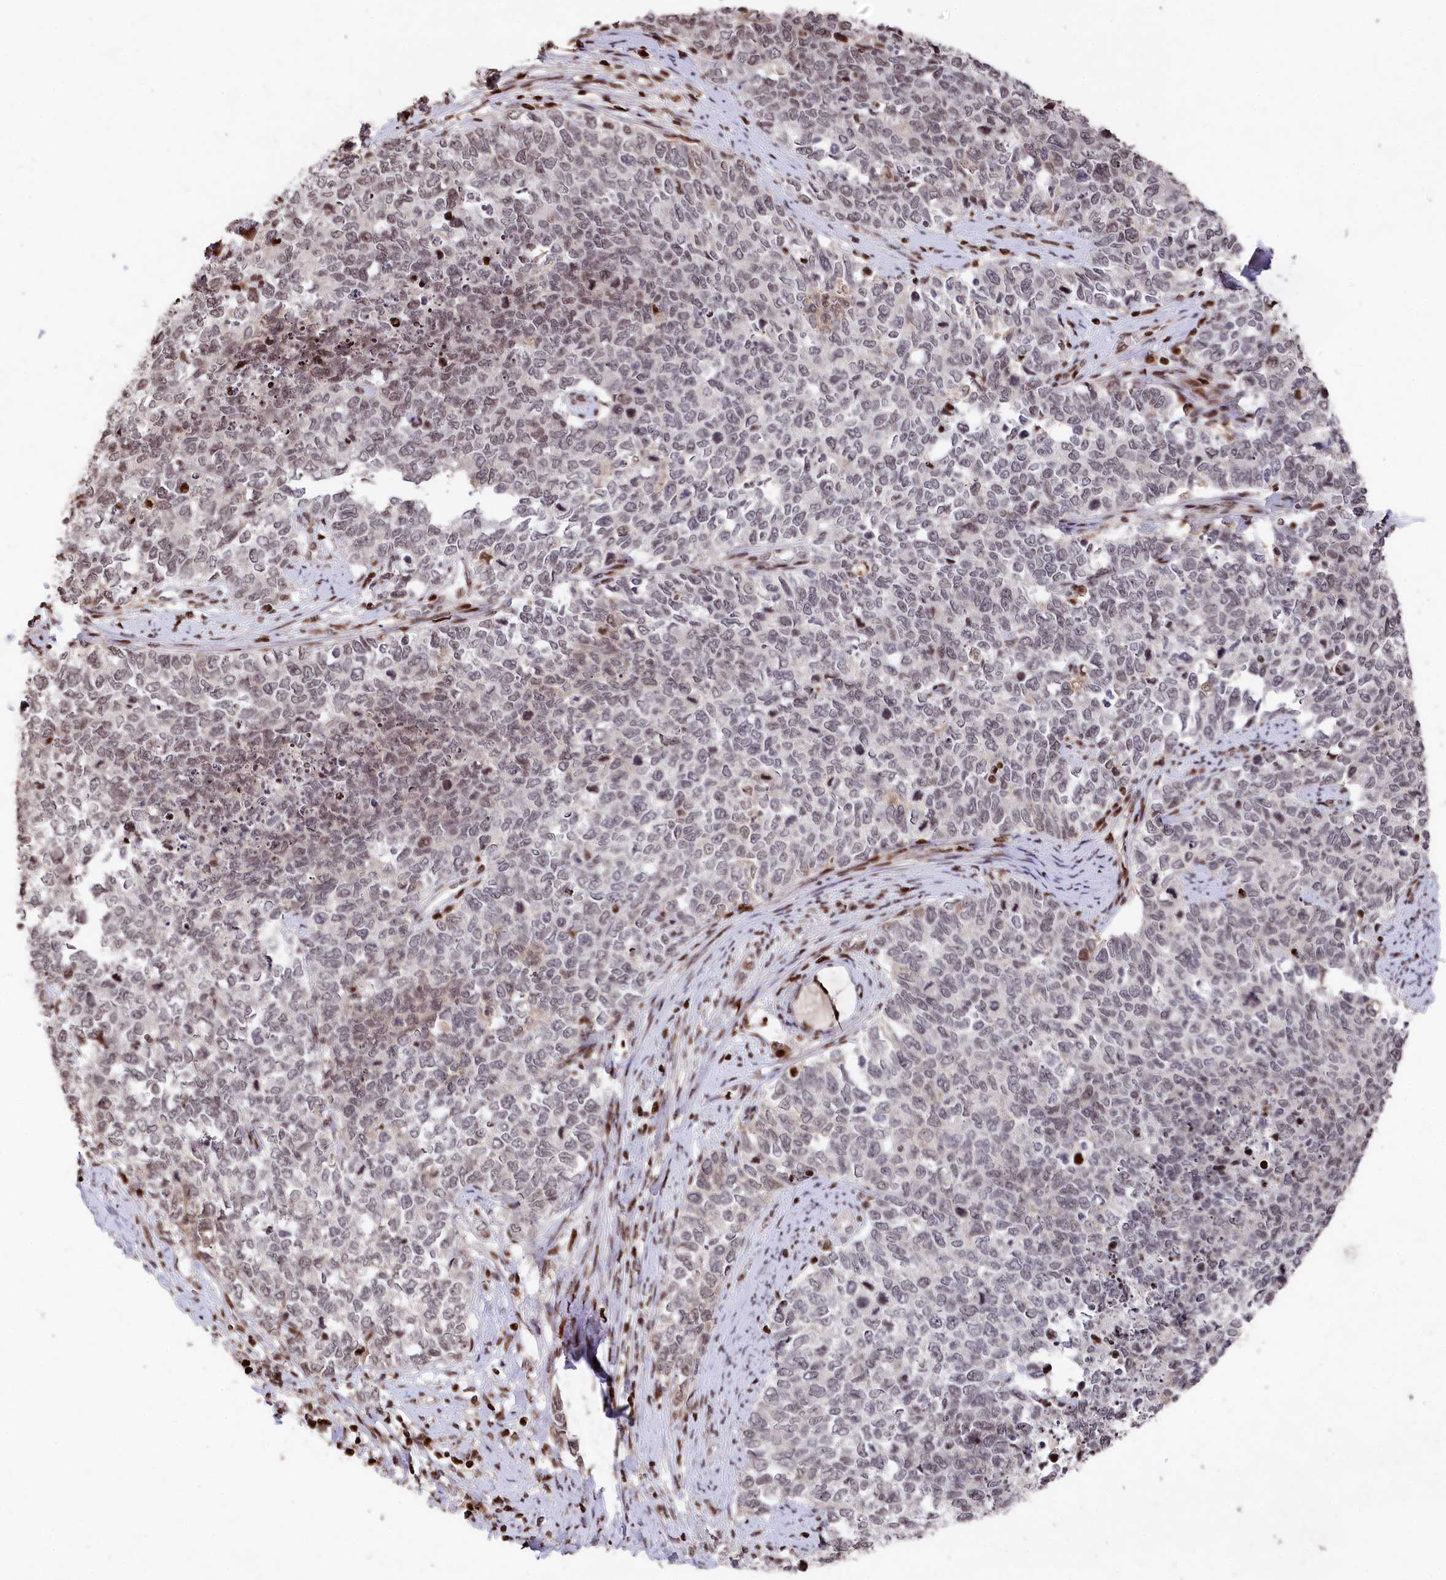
{"staining": {"intensity": "negative", "quantity": "none", "location": "none"}, "tissue": "cervical cancer", "cell_type": "Tumor cells", "image_type": "cancer", "snomed": [{"axis": "morphology", "description": "Squamous cell carcinoma, NOS"}, {"axis": "topography", "description": "Cervix"}], "caption": "Tumor cells show no significant protein staining in cervical squamous cell carcinoma.", "gene": "MCF2L2", "patient": {"sex": "female", "age": 63}}